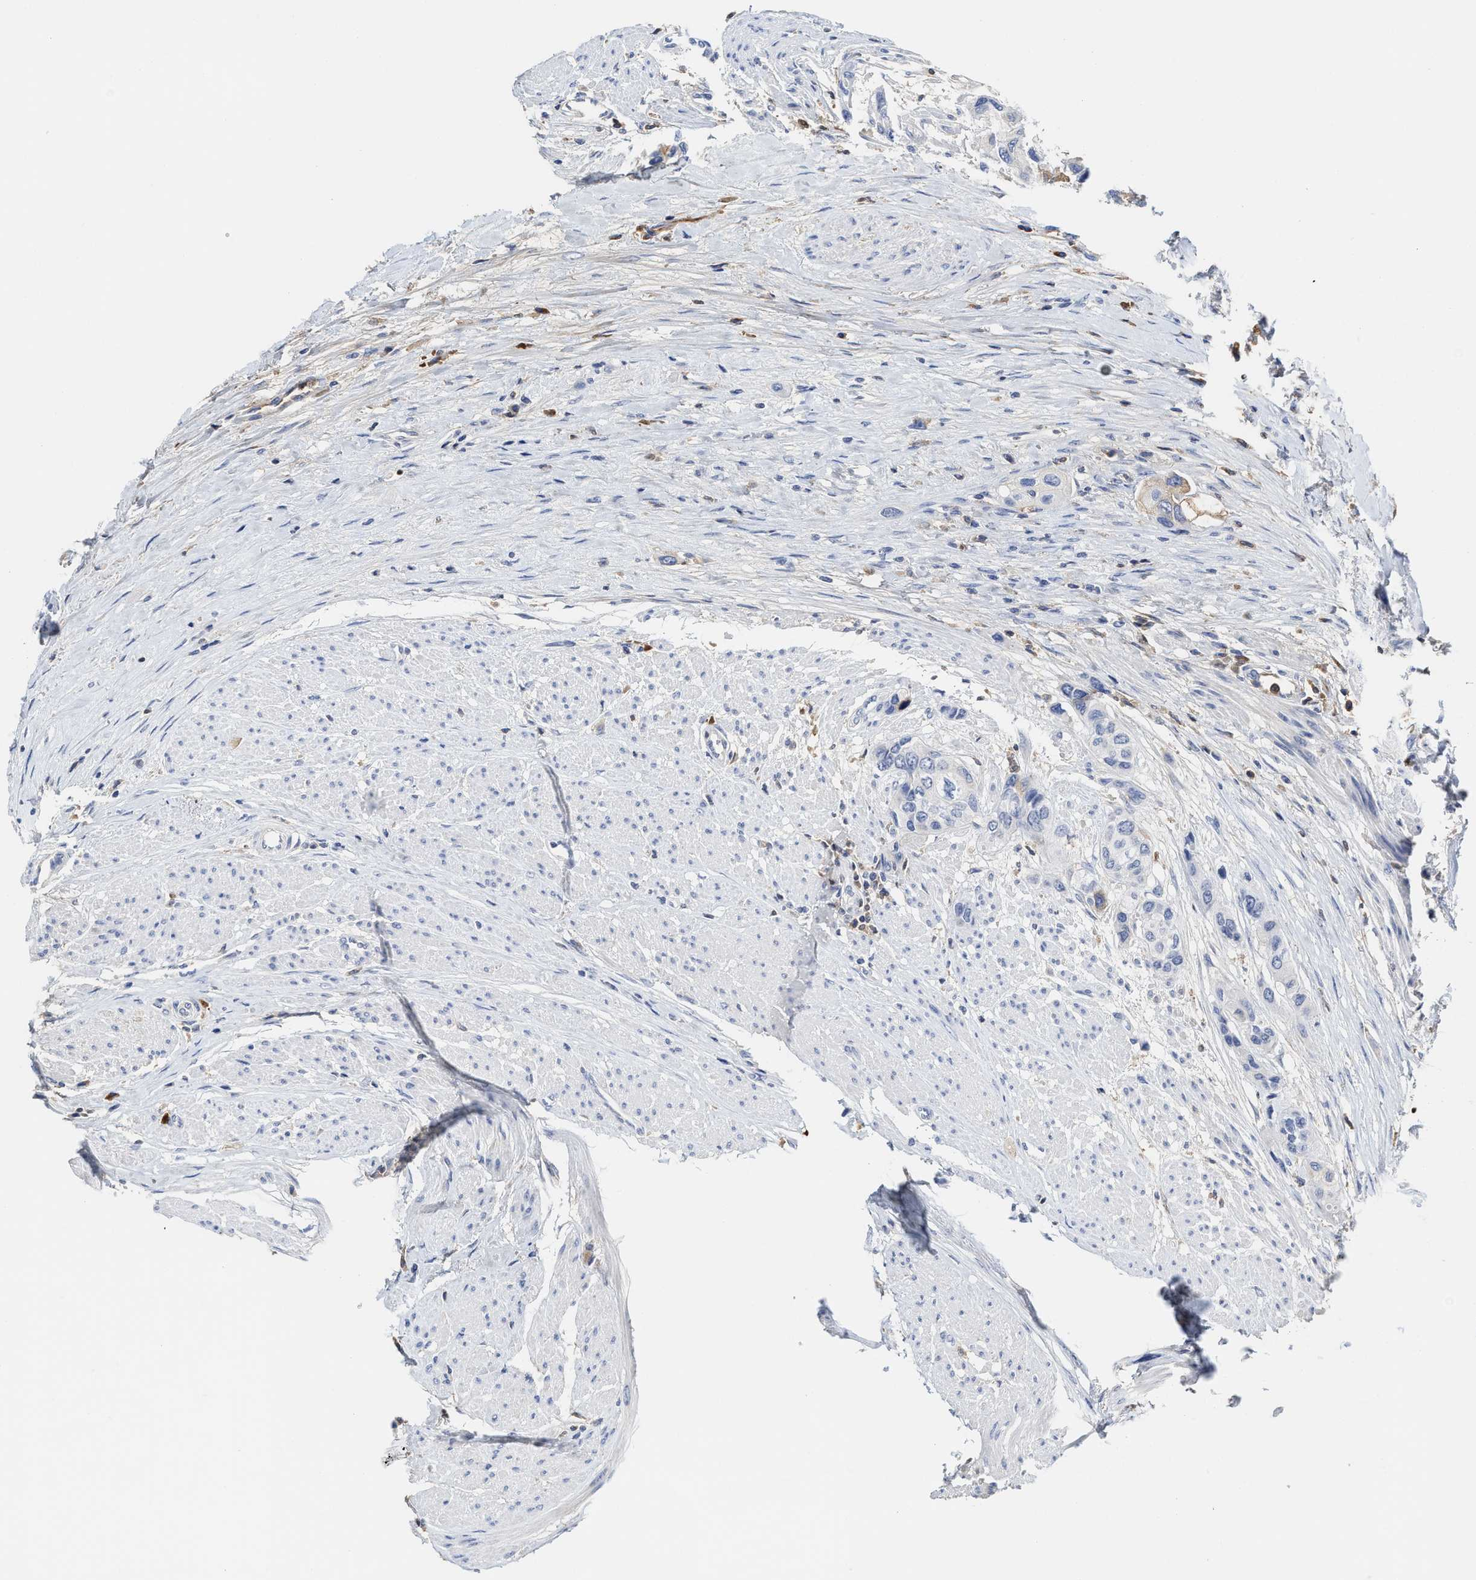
{"staining": {"intensity": "negative", "quantity": "none", "location": "none"}, "tissue": "urothelial cancer", "cell_type": "Tumor cells", "image_type": "cancer", "snomed": [{"axis": "morphology", "description": "Urothelial carcinoma, High grade"}, {"axis": "topography", "description": "Urinary bladder"}], "caption": "The histopathology image displays no staining of tumor cells in urothelial cancer. (DAB (3,3'-diaminobenzidine) IHC with hematoxylin counter stain).", "gene": "C2", "patient": {"sex": "female", "age": 56}}